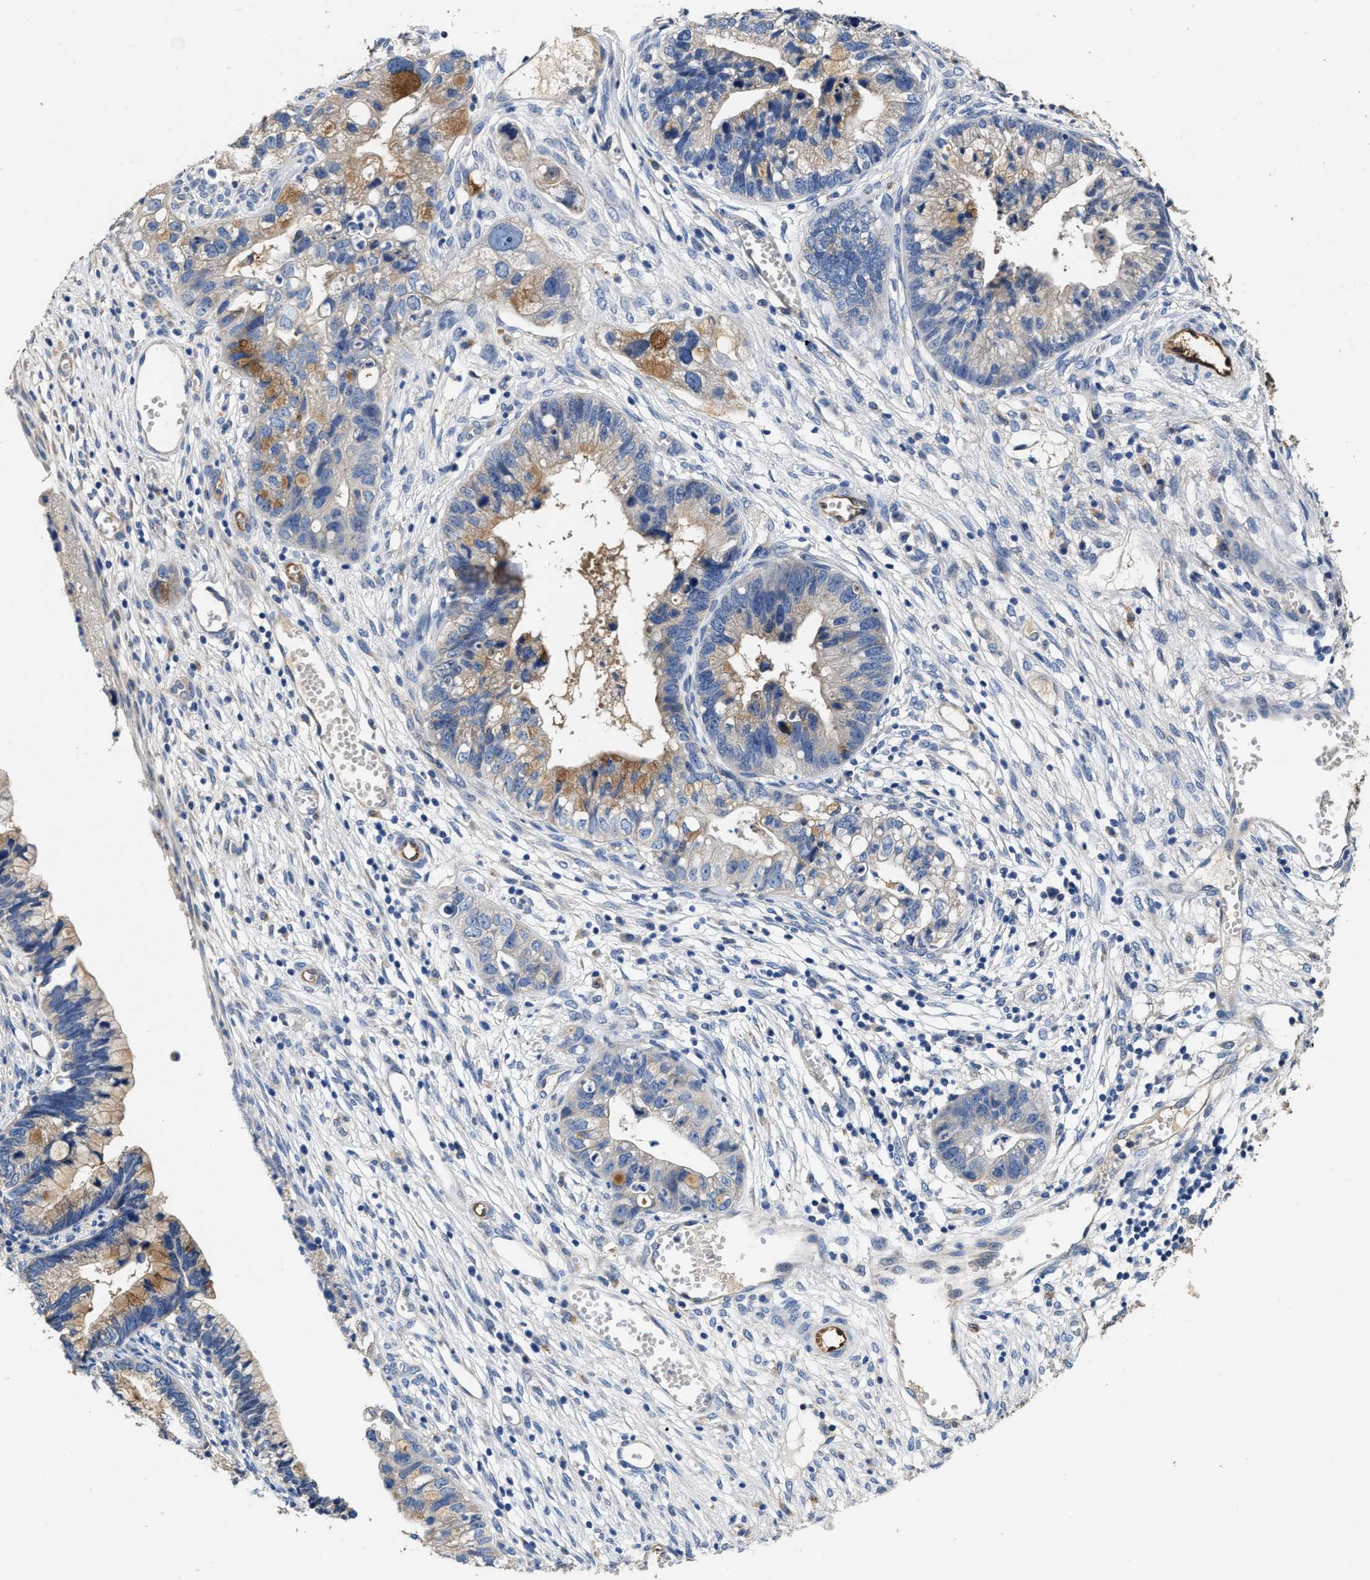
{"staining": {"intensity": "moderate", "quantity": "25%-75%", "location": "cytoplasmic/membranous"}, "tissue": "cervical cancer", "cell_type": "Tumor cells", "image_type": "cancer", "snomed": [{"axis": "morphology", "description": "Adenocarcinoma, NOS"}, {"axis": "topography", "description": "Cervix"}], "caption": "The histopathology image exhibits staining of adenocarcinoma (cervical), revealing moderate cytoplasmic/membranous protein staining (brown color) within tumor cells.", "gene": "PEG10", "patient": {"sex": "female", "age": 44}}